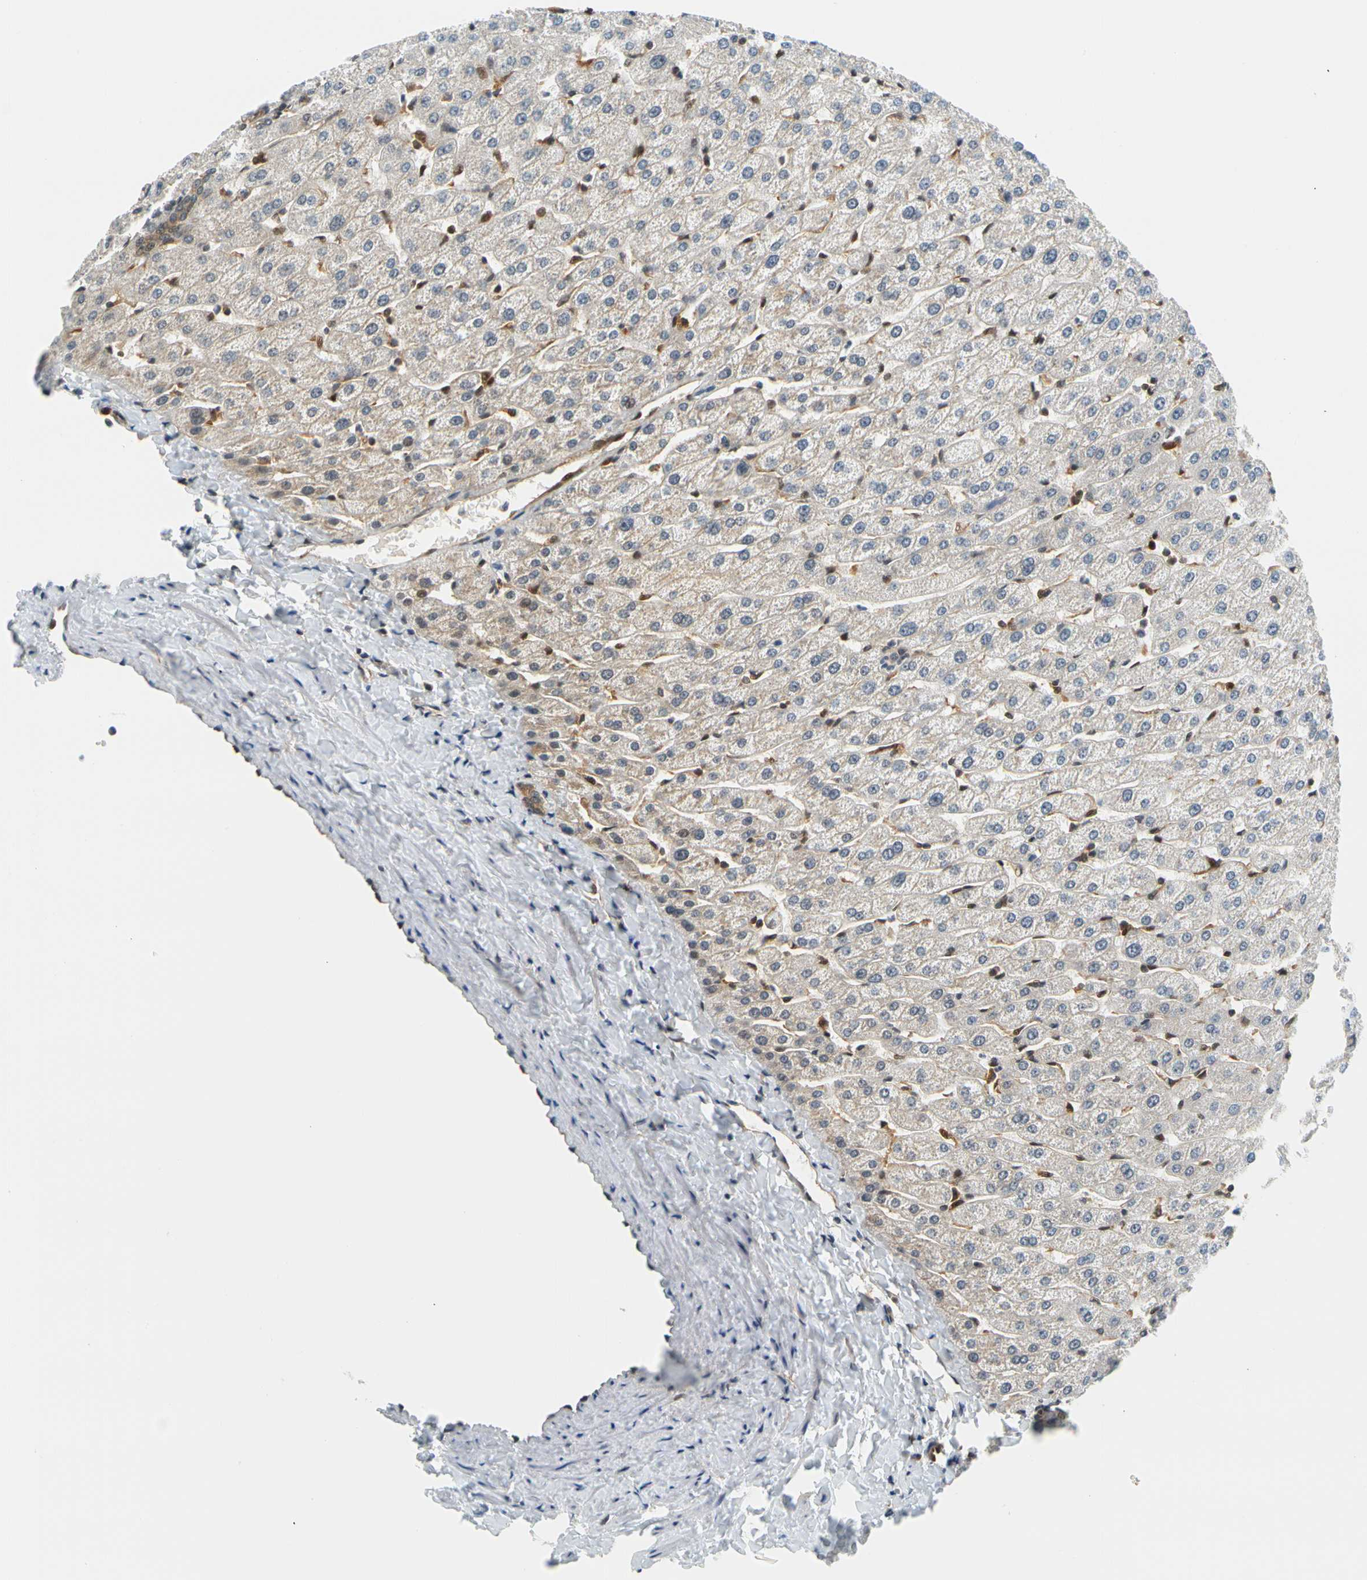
{"staining": {"intensity": "weak", "quantity": ">75%", "location": "cytoplasmic/membranous"}, "tissue": "liver", "cell_type": "Cholangiocytes", "image_type": "normal", "snomed": [{"axis": "morphology", "description": "Normal tissue, NOS"}, {"axis": "morphology", "description": "Fibrosis, NOS"}, {"axis": "topography", "description": "Liver"}], "caption": "Protein analysis of unremarkable liver displays weak cytoplasmic/membranous staining in approximately >75% of cholangiocytes. (DAB IHC, brown staining for protein, blue staining for nuclei).", "gene": "MAPK9", "patient": {"sex": "female", "age": 29}}